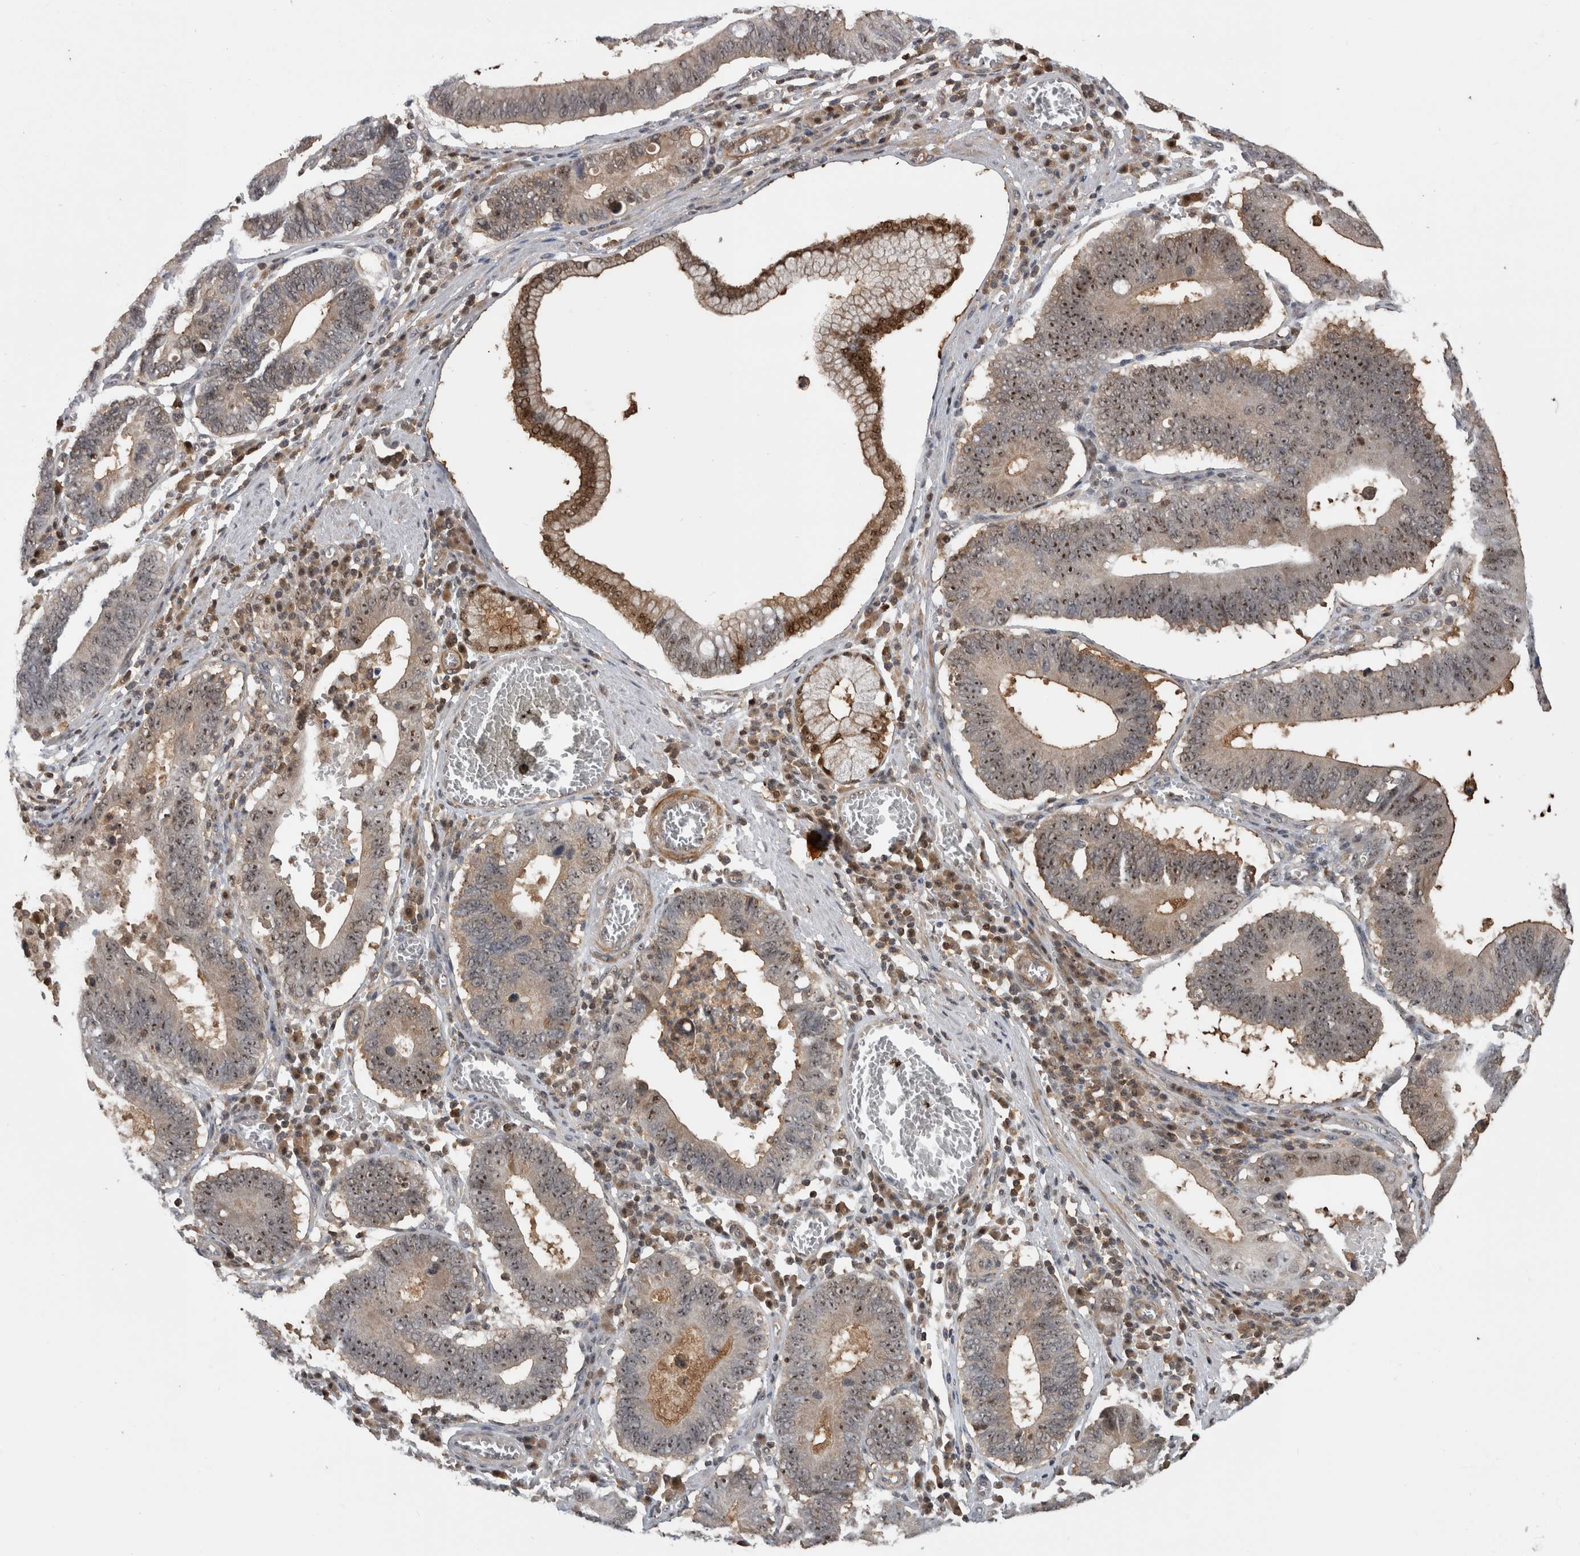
{"staining": {"intensity": "moderate", "quantity": ">75%", "location": "nuclear"}, "tissue": "stomach cancer", "cell_type": "Tumor cells", "image_type": "cancer", "snomed": [{"axis": "morphology", "description": "Adenocarcinoma, NOS"}, {"axis": "topography", "description": "Stomach"}, {"axis": "topography", "description": "Gastric cardia"}], "caption": "A medium amount of moderate nuclear staining is present in about >75% of tumor cells in stomach adenocarcinoma tissue.", "gene": "TDRD7", "patient": {"sex": "male", "age": 59}}